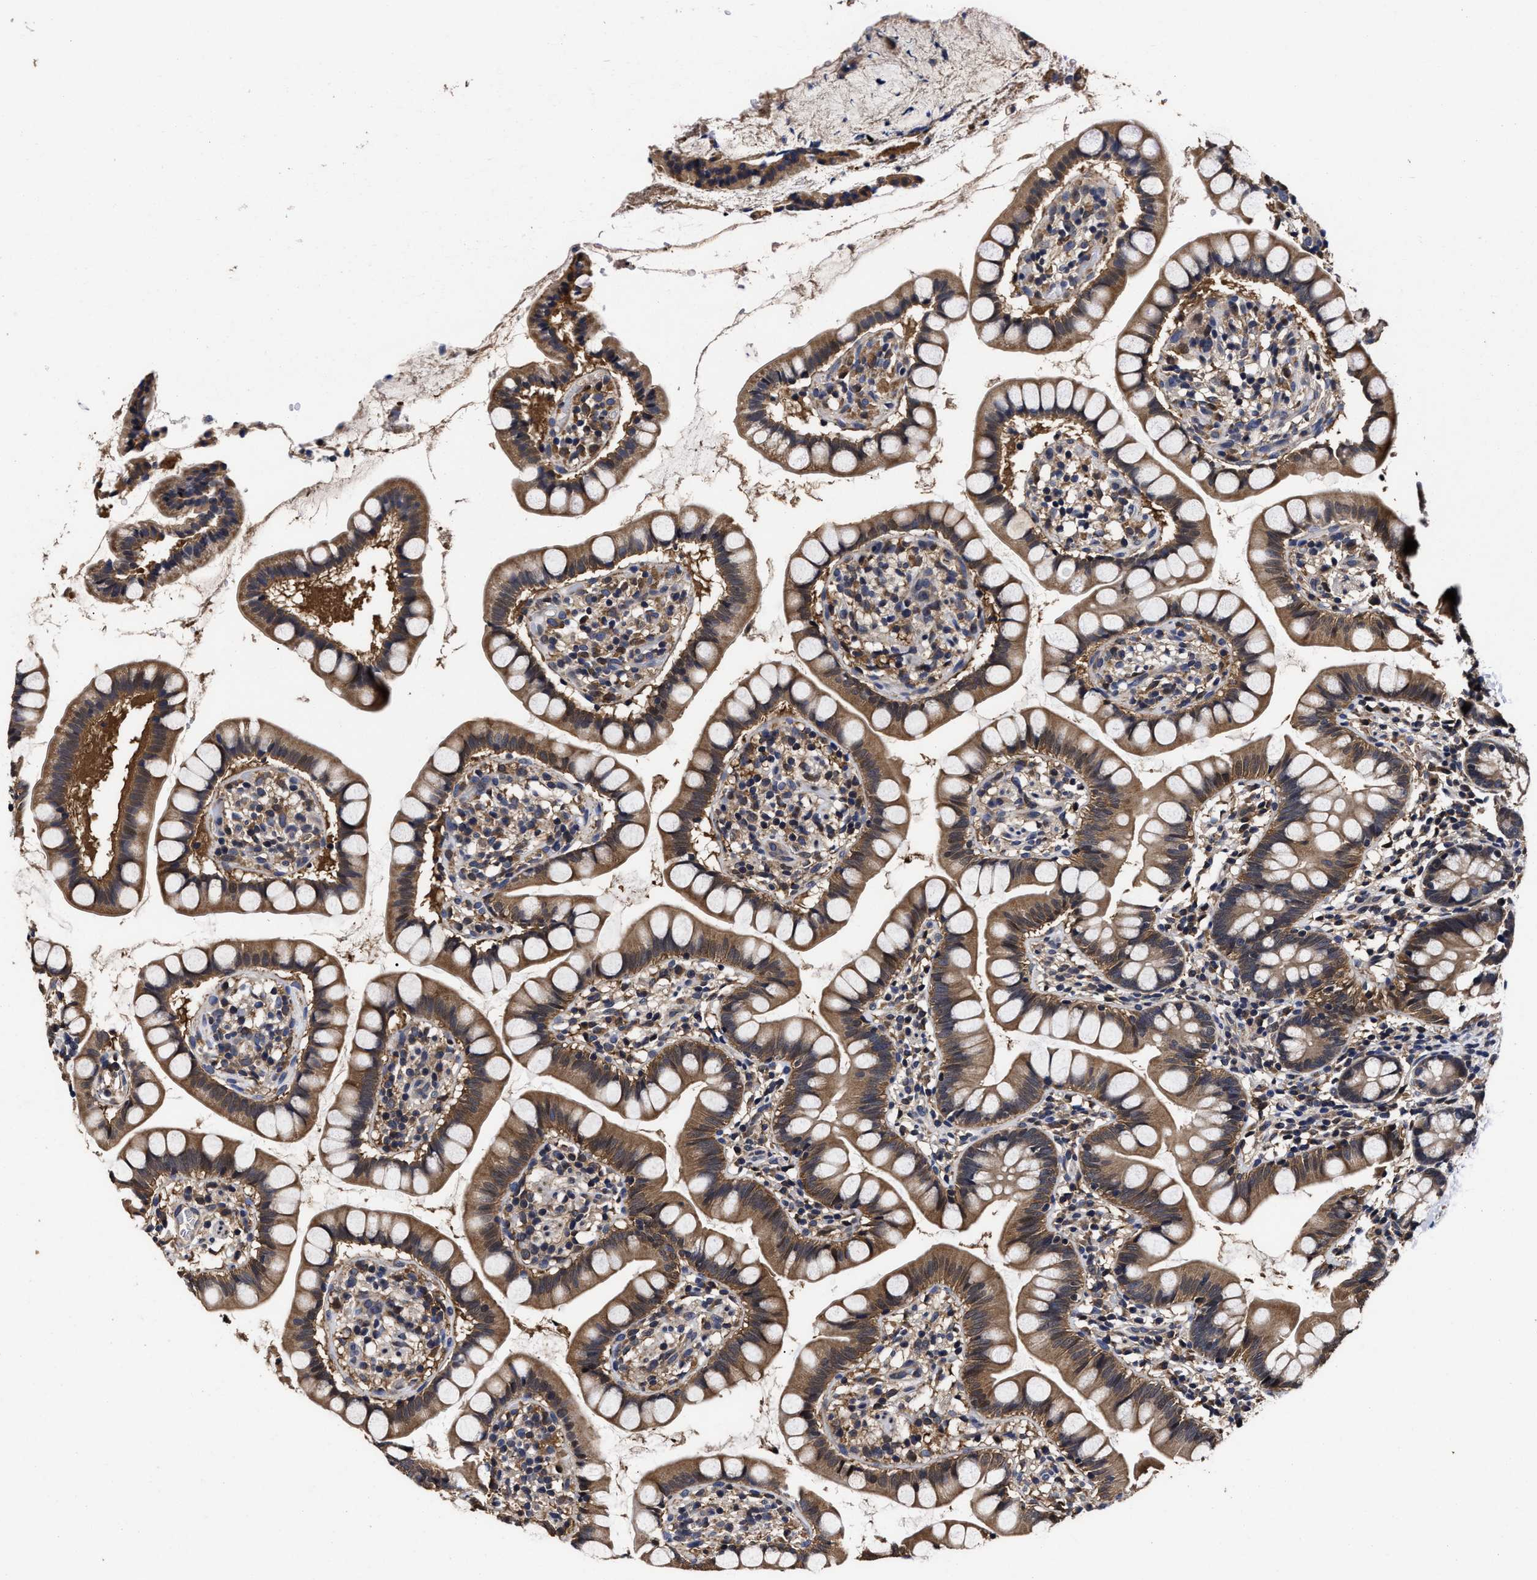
{"staining": {"intensity": "moderate", "quantity": ">75%", "location": "cytoplasmic/membranous"}, "tissue": "small intestine", "cell_type": "Glandular cells", "image_type": "normal", "snomed": [{"axis": "morphology", "description": "Normal tissue, NOS"}, {"axis": "topography", "description": "Small intestine"}], "caption": "The histopathology image reveals staining of benign small intestine, revealing moderate cytoplasmic/membranous protein positivity (brown color) within glandular cells.", "gene": "SOCS5", "patient": {"sex": "female", "age": 84}}